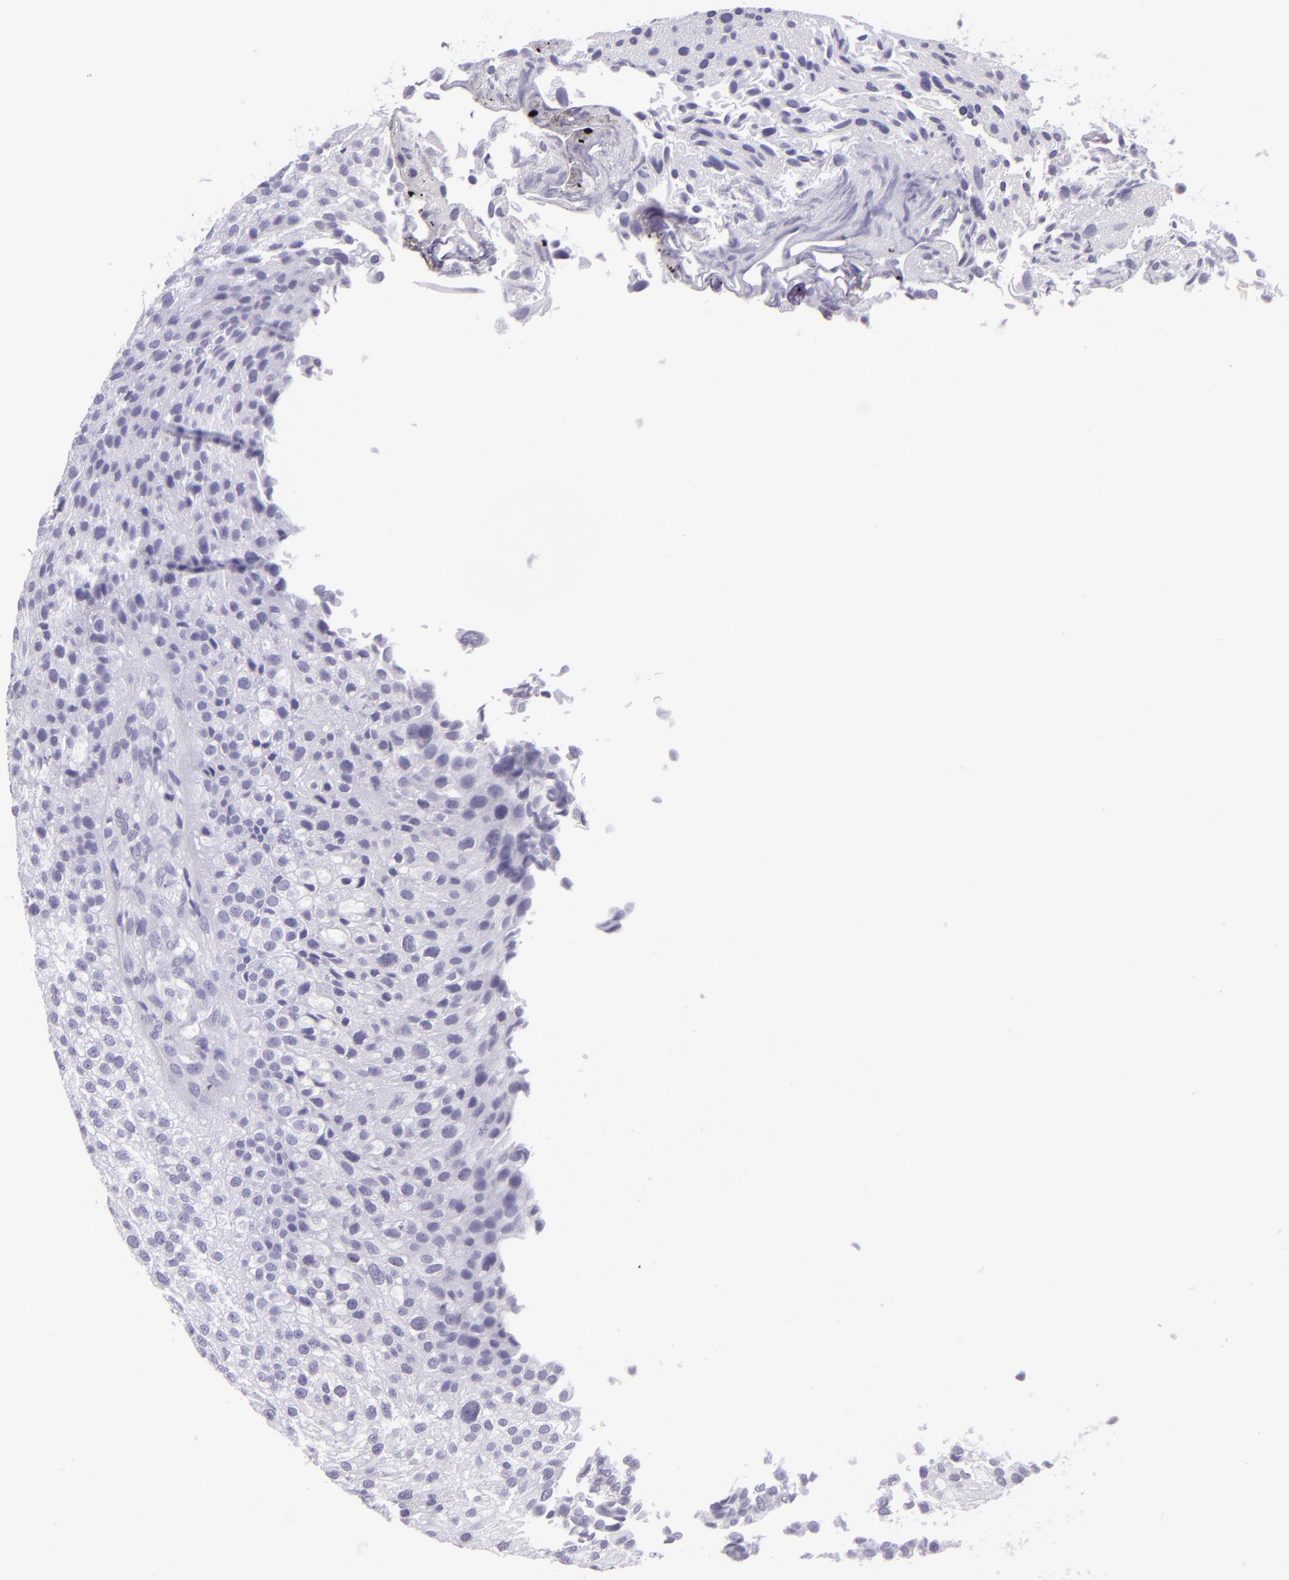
{"staining": {"intensity": "negative", "quantity": "none", "location": "none"}, "tissue": "urothelial cancer", "cell_type": "Tumor cells", "image_type": "cancer", "snomed": [{"axis": "morphology", "description": "Urothelial carcinoma, Low grade"}, {"axis": "topography", "description": "Urinary bladder"}], "caption": "This image is of urothelial cancer stained with IHC to label a protein in brown with the nuclei are counter-stained blue. There is no expression in tumor cells.", "gene": "MUC6", "patient": {"sex": "female", "age": 89}}